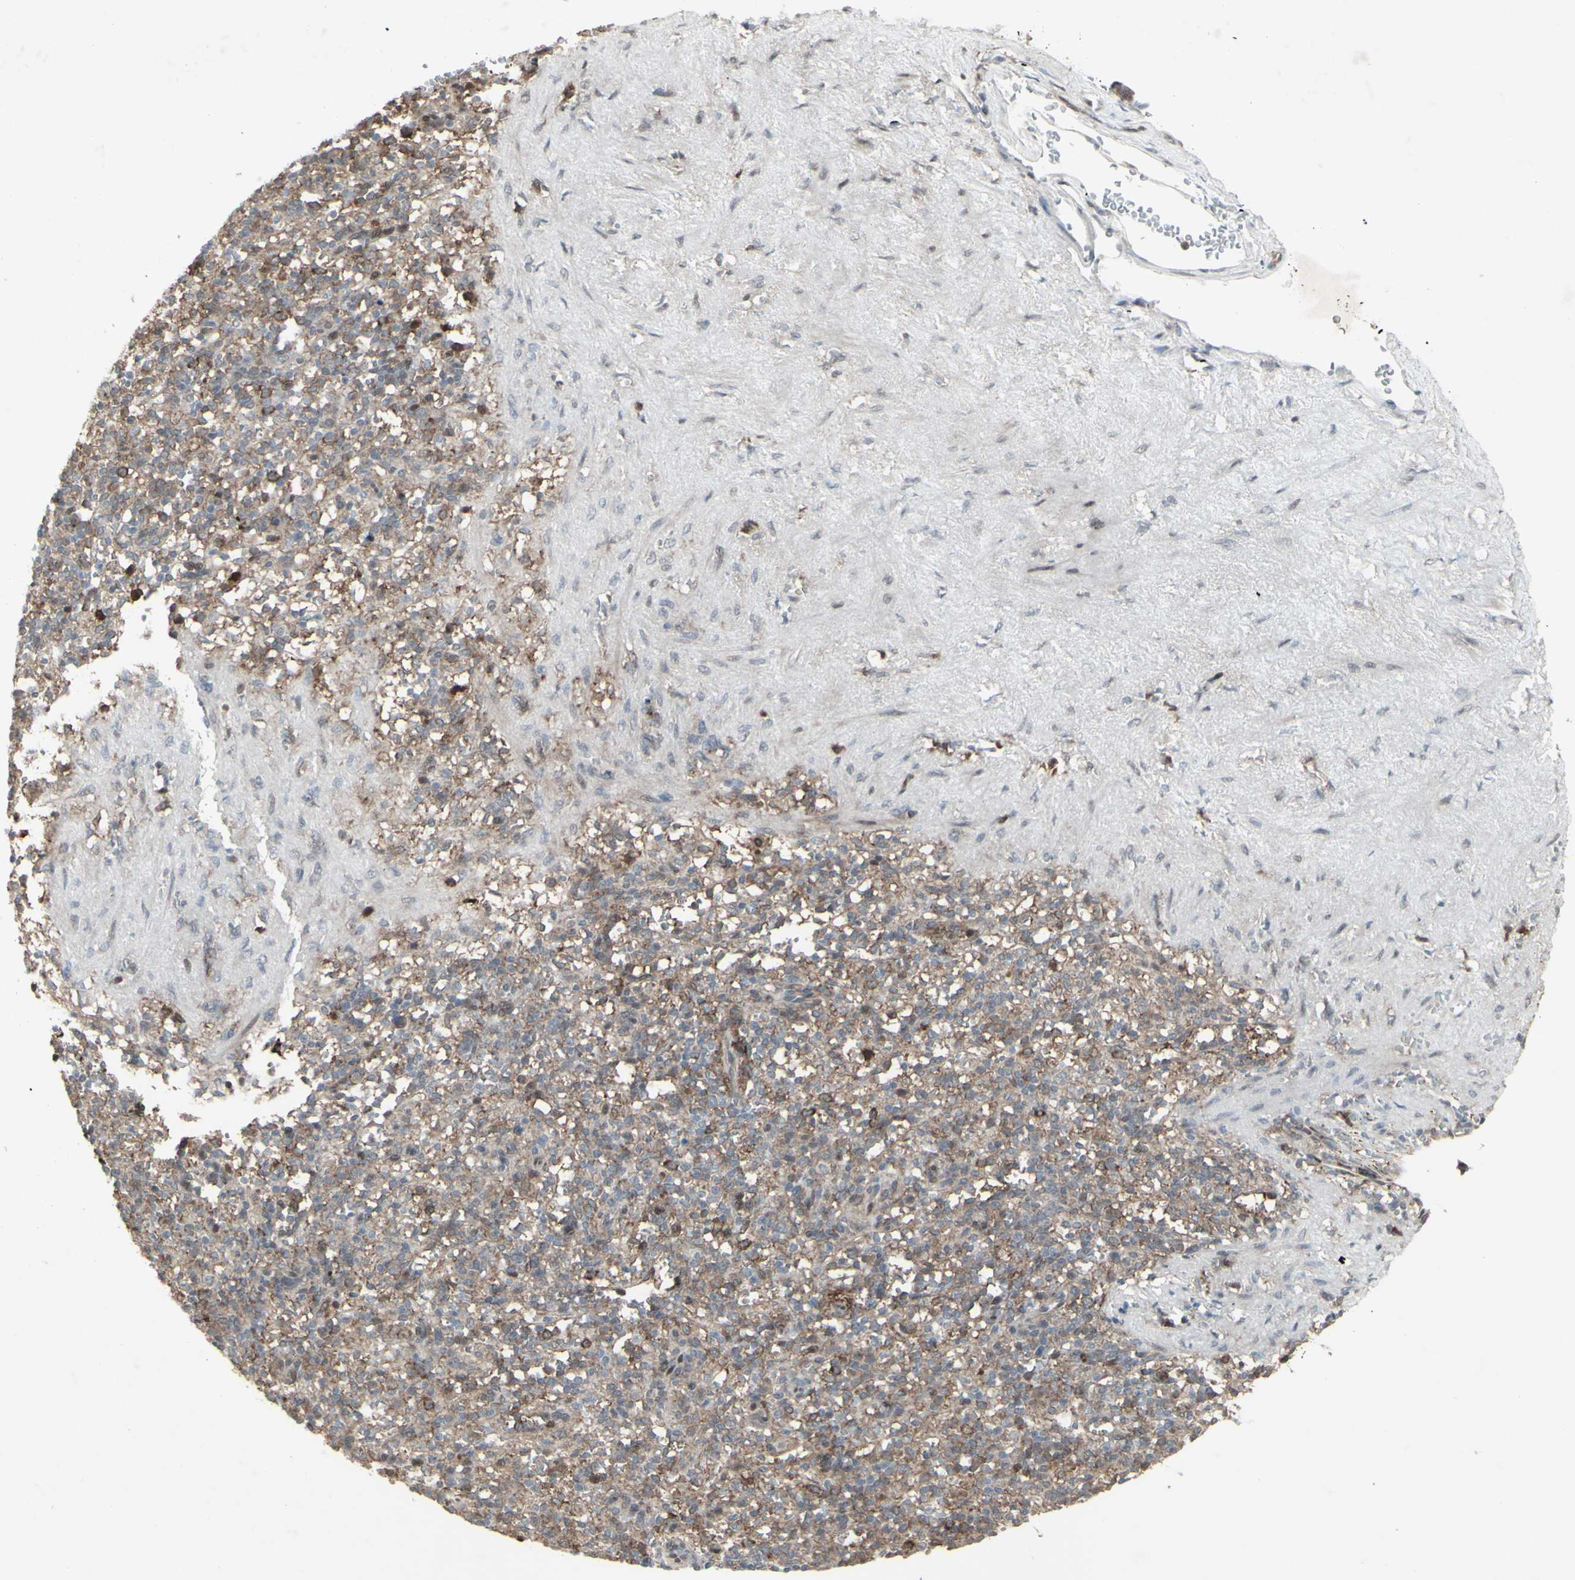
{"staining": {"intensity": "strong", "quantity": "25%-75%", "location": "cytoplasmic/membranous"}, "tissue": "spleen", "cell_type": "Cells in red pulp", "image_type": "normal", "snomed": [{"axis": "morphology", "description": "Normal tissue, NOS"}, {"axis": "topography", "description": "Spleen"}], "caption": "Immunohistochemical staining of benign human spleen reveals strong cytoplasmic/membranous protein expression in about 25%-75% of cells in red pulp. The protein is shown in brown color, while the nuclei are stained blue.", "gene": "CD33", "patient": {"sex": "female", "age": 74}}